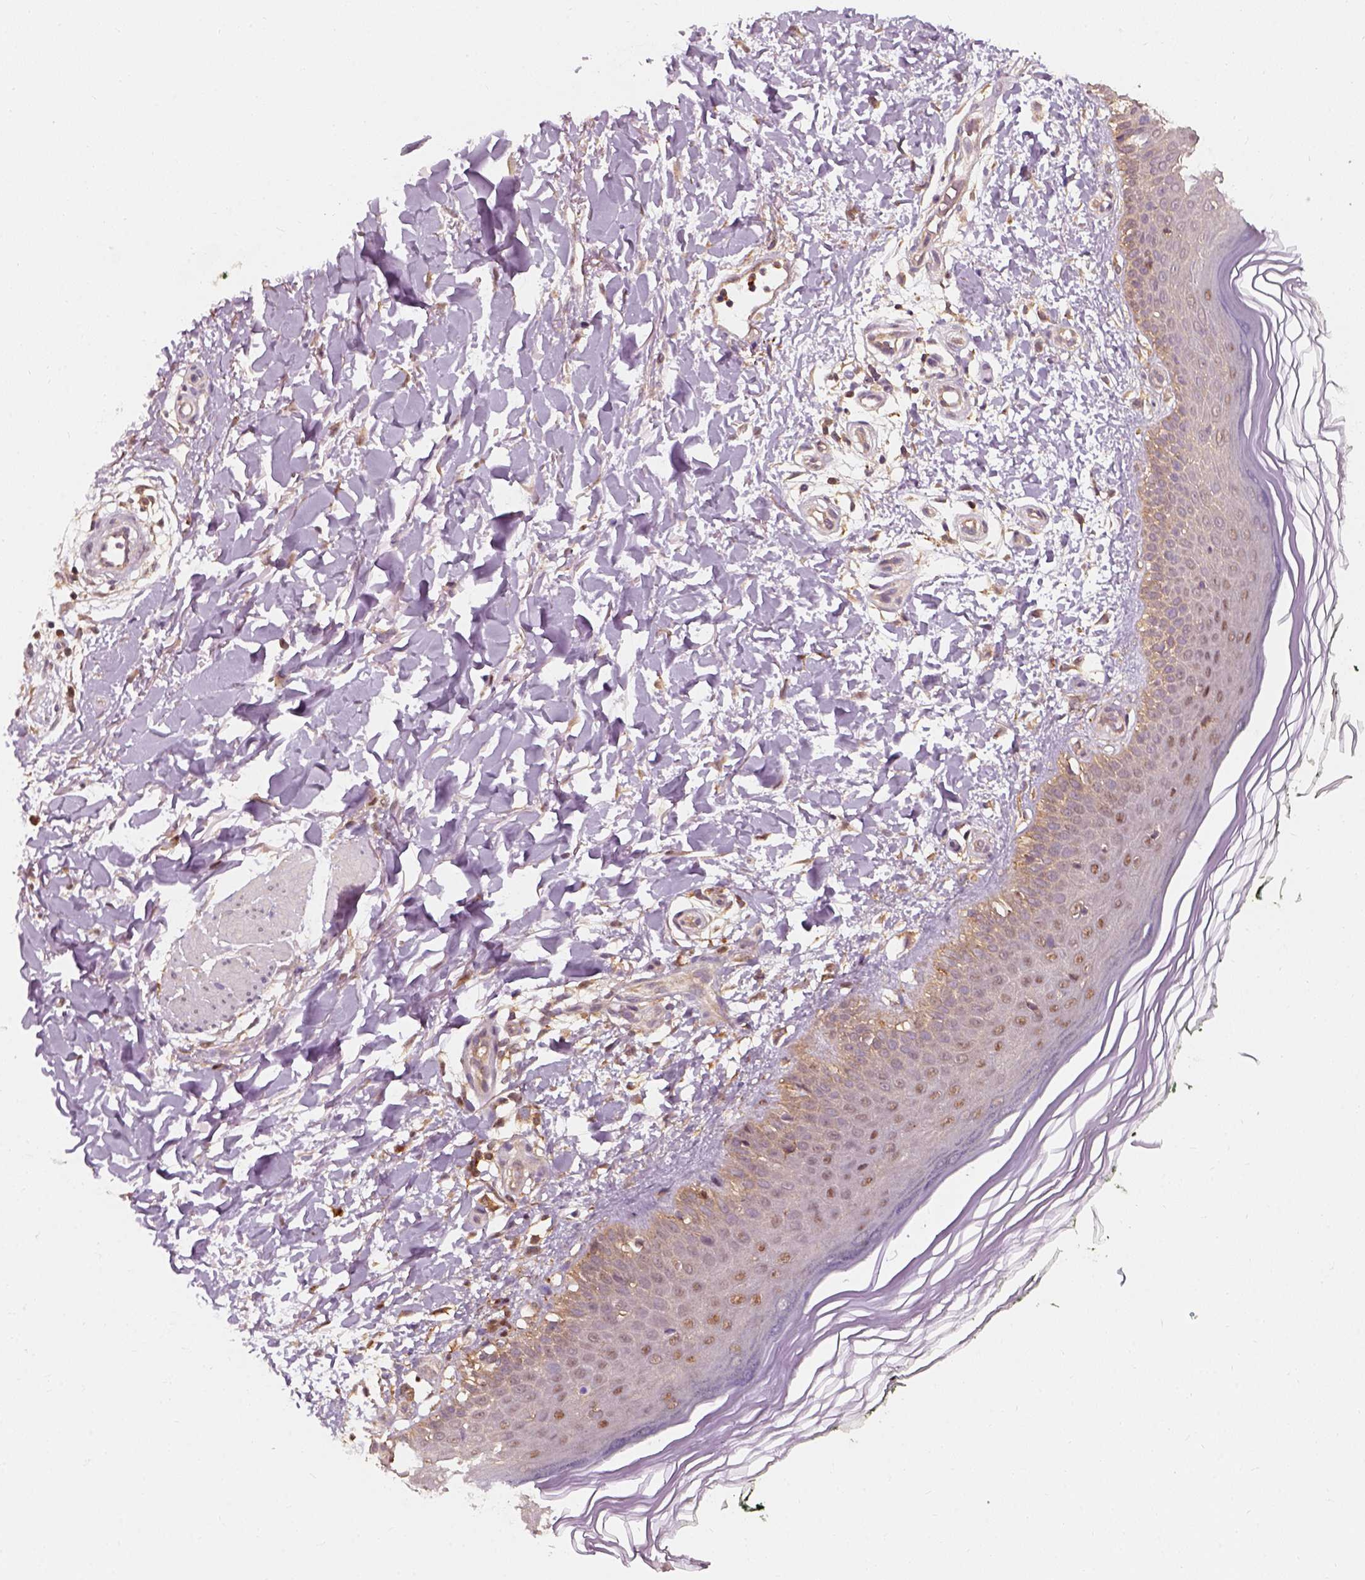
{"staining": {"intensity": "moderate", "quantity": ">75%", "location": "cytoplasmic/membranous"}, "tissue": "skin", "cell_type": "Fibroblasts", "image_type": "normal", "snomed": [{"axis": "morphology", "description": "Normal tissue, NOS"}, {"axis": "topography", "description": "Skin"}], "caption": "About >75% of fibroblasts in normal human skin display moderate cytoplasmic/membranous protein positivity as visualized by brown immunohistochemical staining.", "gene": "SQSTM1", "patient": {"sex": "female", "age": 62}}